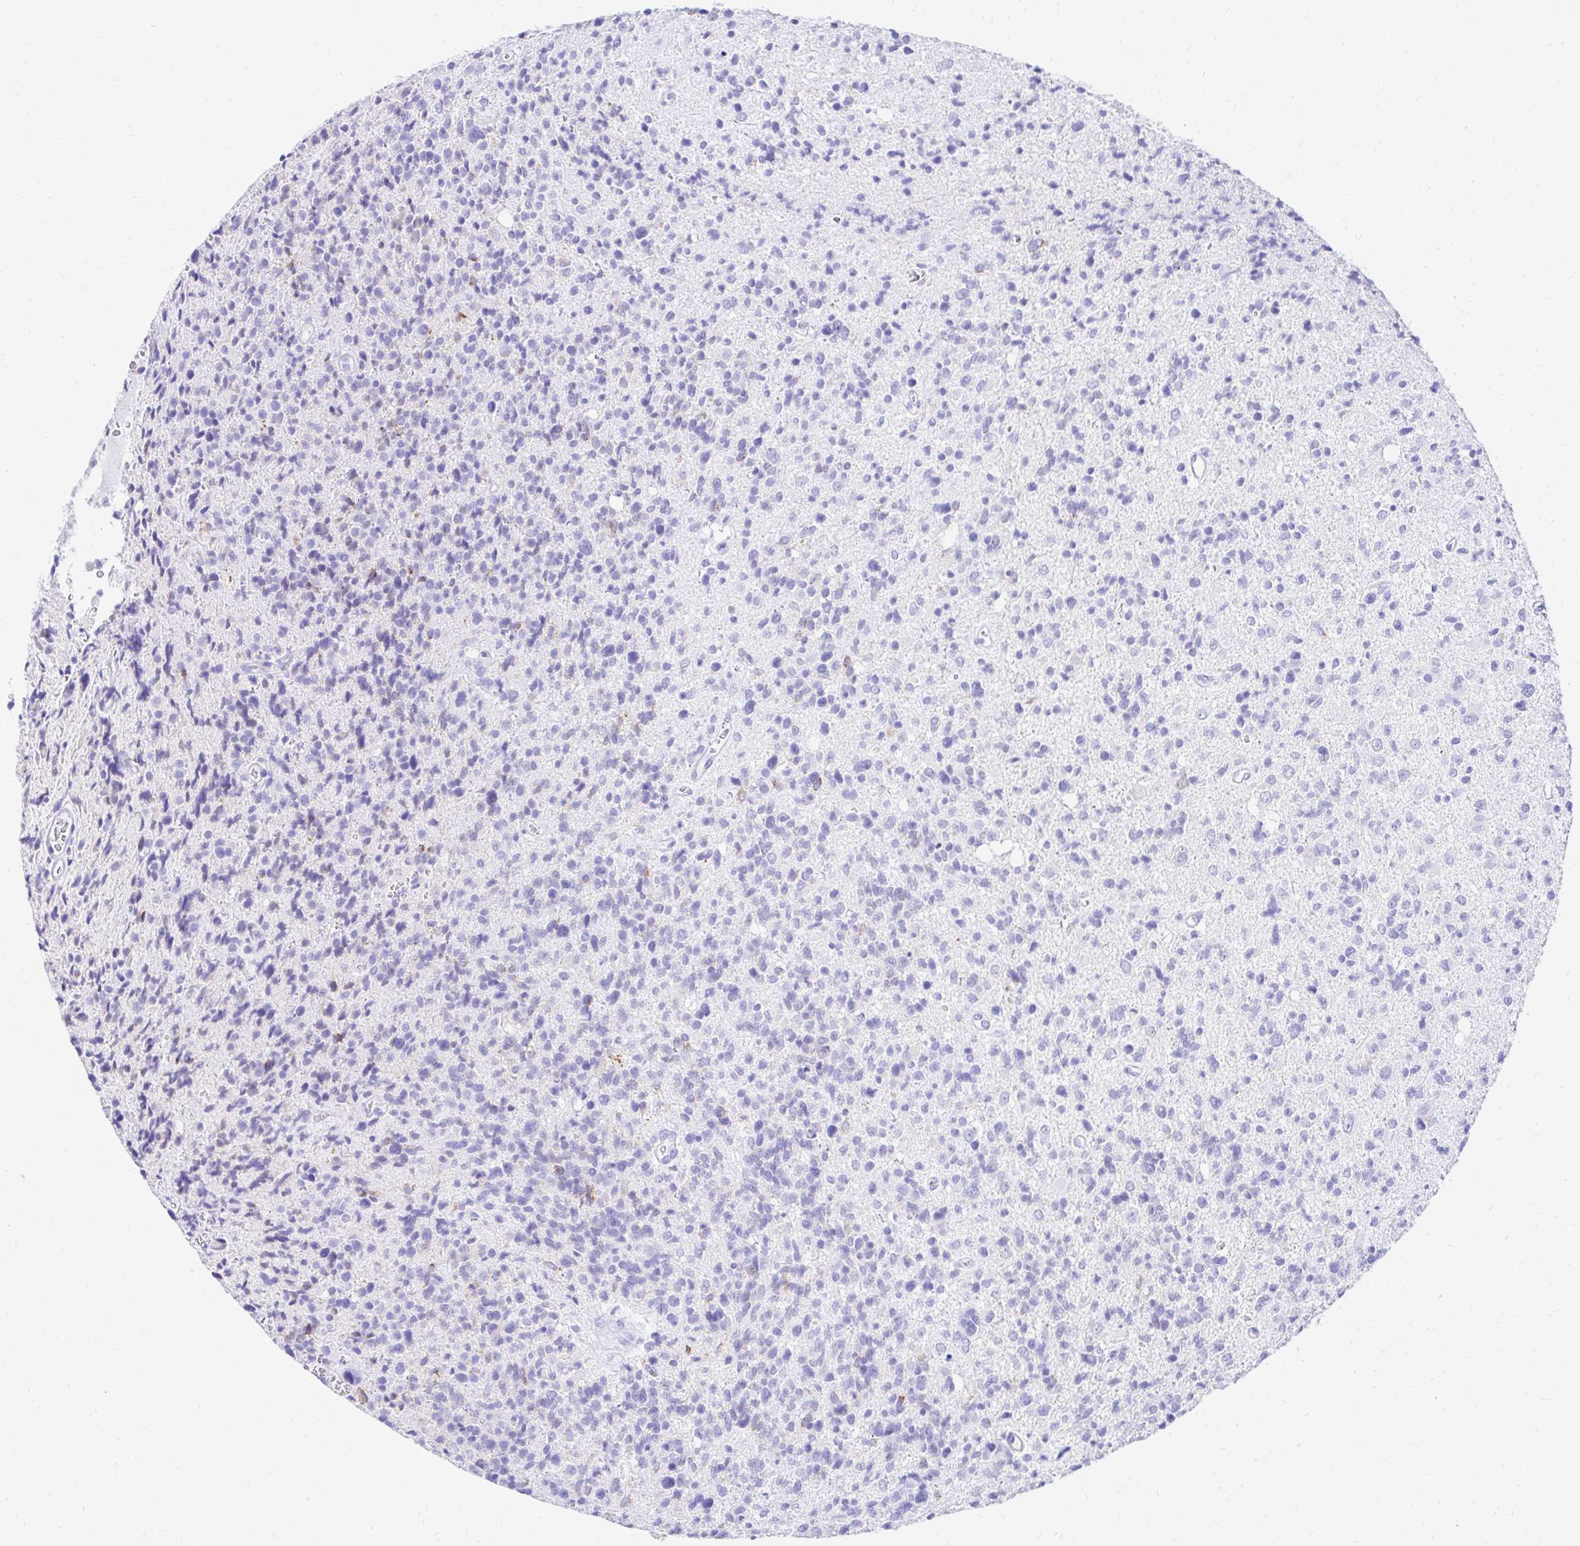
{"staining": {"intensity": "negative", "quantity": "none", "location": "none"}, "tissue": "glioma", "cell_type": "Tumor cells", "image_type": "cancer", "snomed": [{"axis": "morphology", "description": "Glioma, malignant, High grade"}, {"axis": "topography", "description": "Brain"}], "caption": "Immunohistochemical staining of human malignant glioma (high-grade) reveals no significant staining in tumor cells.", "gene": "S100G", "patient": {"sex": "male", "age": 29}}